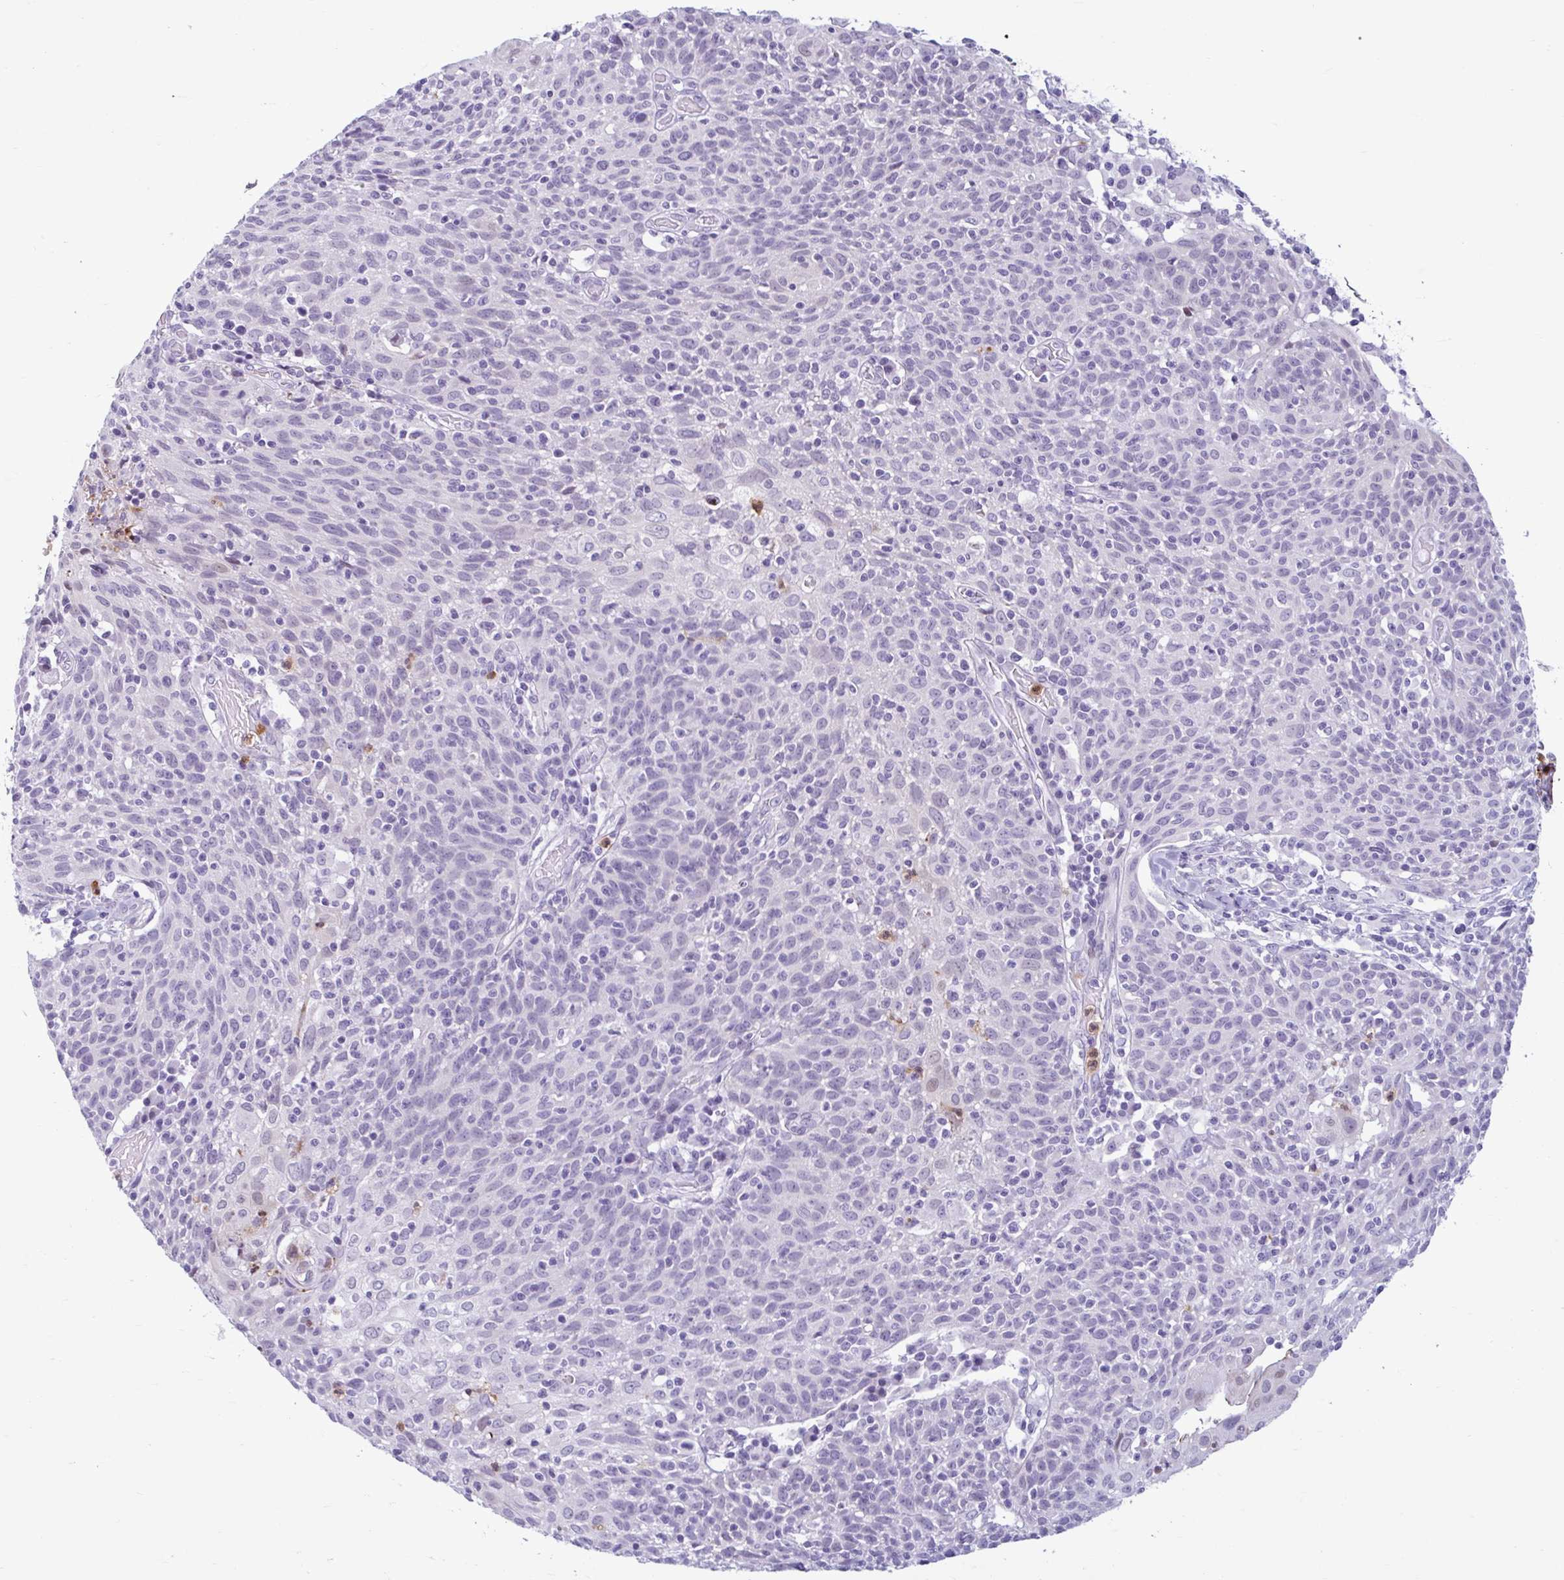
{"staining": {"intensity": "negative", "quantity": "none", "location": "none"}, "tissue": "cervical cancer", "cell_type": "Tumor cells", "image_type": "cancer", "snomed": [{"axis": "morphology", "description": "Squamous cell carcinoma, NOS"}, {"axis": "topography", "description": "Cervix"}], "caption": "An immunohistochemistry image of cervical squamous cell carcinoma is shown. There is no staining in tumor cells of cervical squamous cell carcinoma.", "gene": "CEP120", "patient": {"sex": "female", "age": 52}}